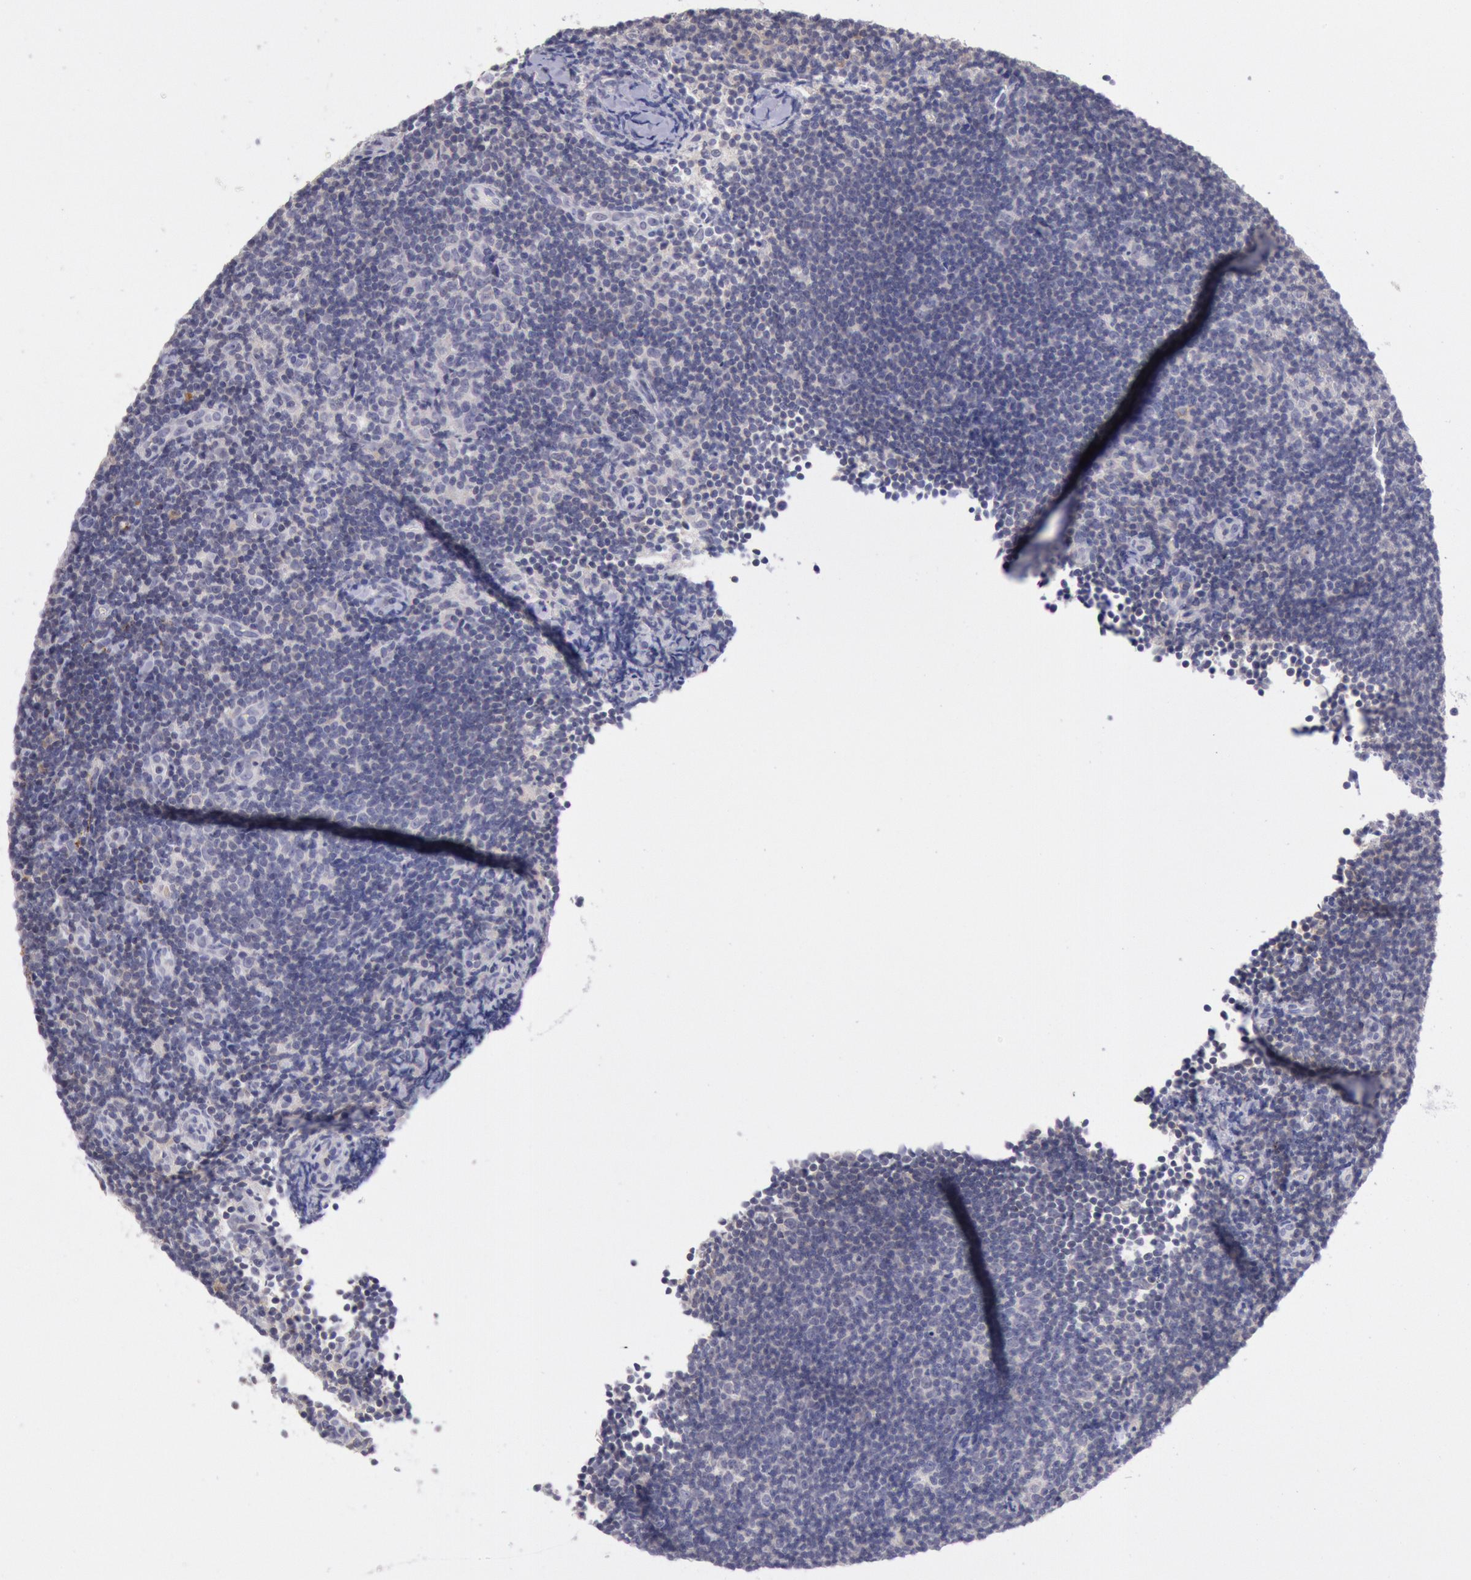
{"staining": {"intensity": "negative", "quantity": "none", "location": "none"}, "tissue": "lymphoma", "cell_type": "Tumor cells", "image_type": "cancer", "snomed": [{"axis": "morphology", "description": "Malignant lymphoma, non-Hodgkin's type, Low grade"}, {"axis": "topography", "description": "Lymph node"}], "caption": "A histopathology image of human low-grade malignant lymphoma, non-Hodgkin's type is negative for staining in tumor cells.", "gene": "GAL3ST1", "patient": {"sex": "male", "age": 49}}